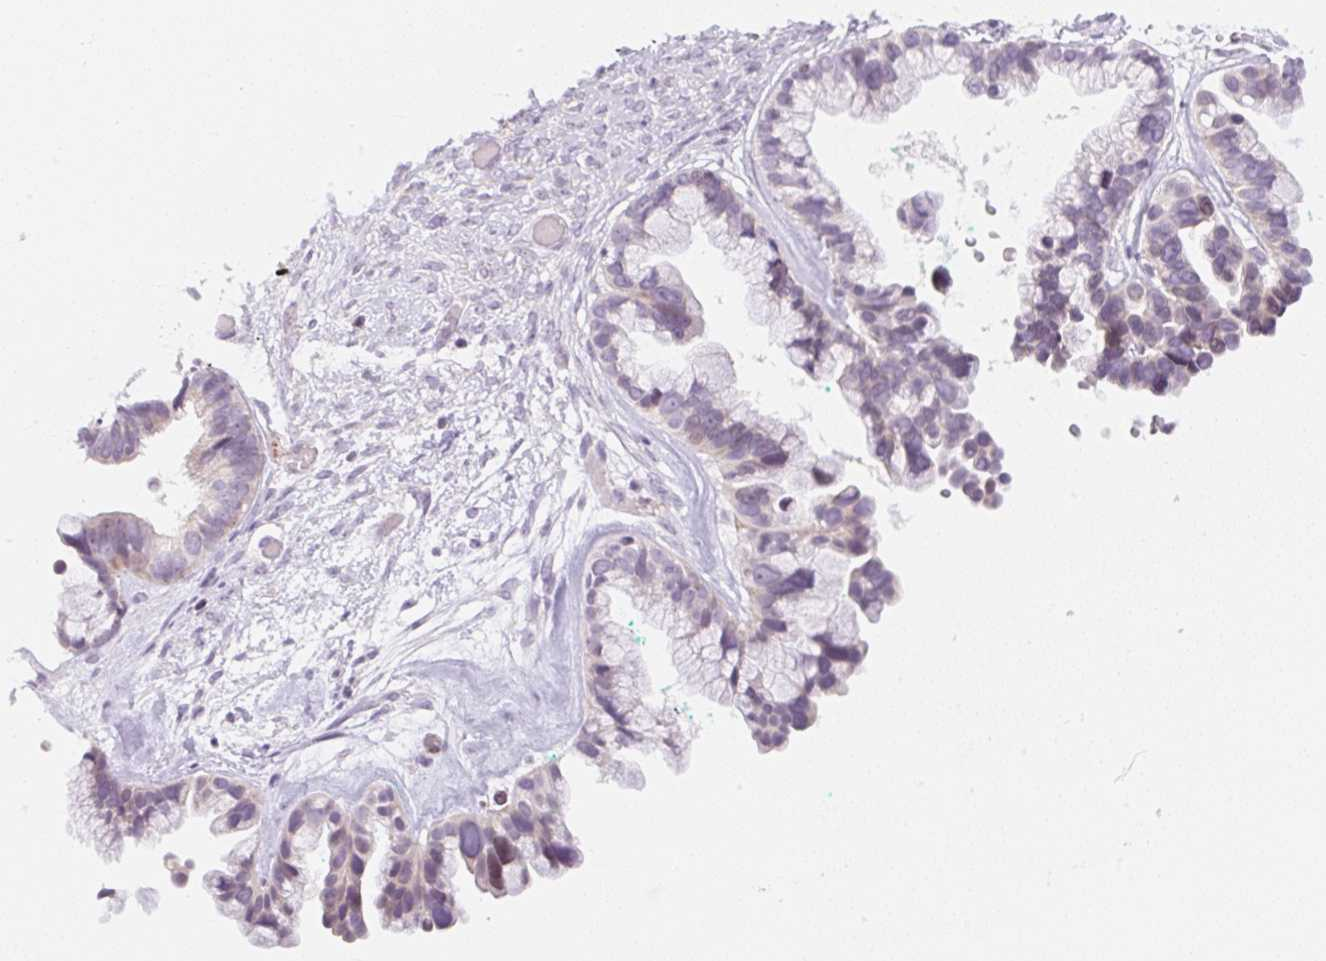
{"staining": {"intensity": "weak", "quantity": "<25%", "location": "cytoplasmic/membranous"}, "tissue": "ovarian cancer", "cell_type": "Tumor cells", "image_type": "cancer", "snomed": [{"axis": "morphology", "description": "Cystadenocarcinoma, serous, NOS"}, {"axis": "topography", "description": "Ovary"}], "caption": "Immunohistochemistry (IHC) of ovarian cancer displays no expression in tumor cells. (Immunohistochemistry, brightfield microscopy, high magnification).", "gene": "CASKIN1", "patient": {"sex": "female", "age": 56}}